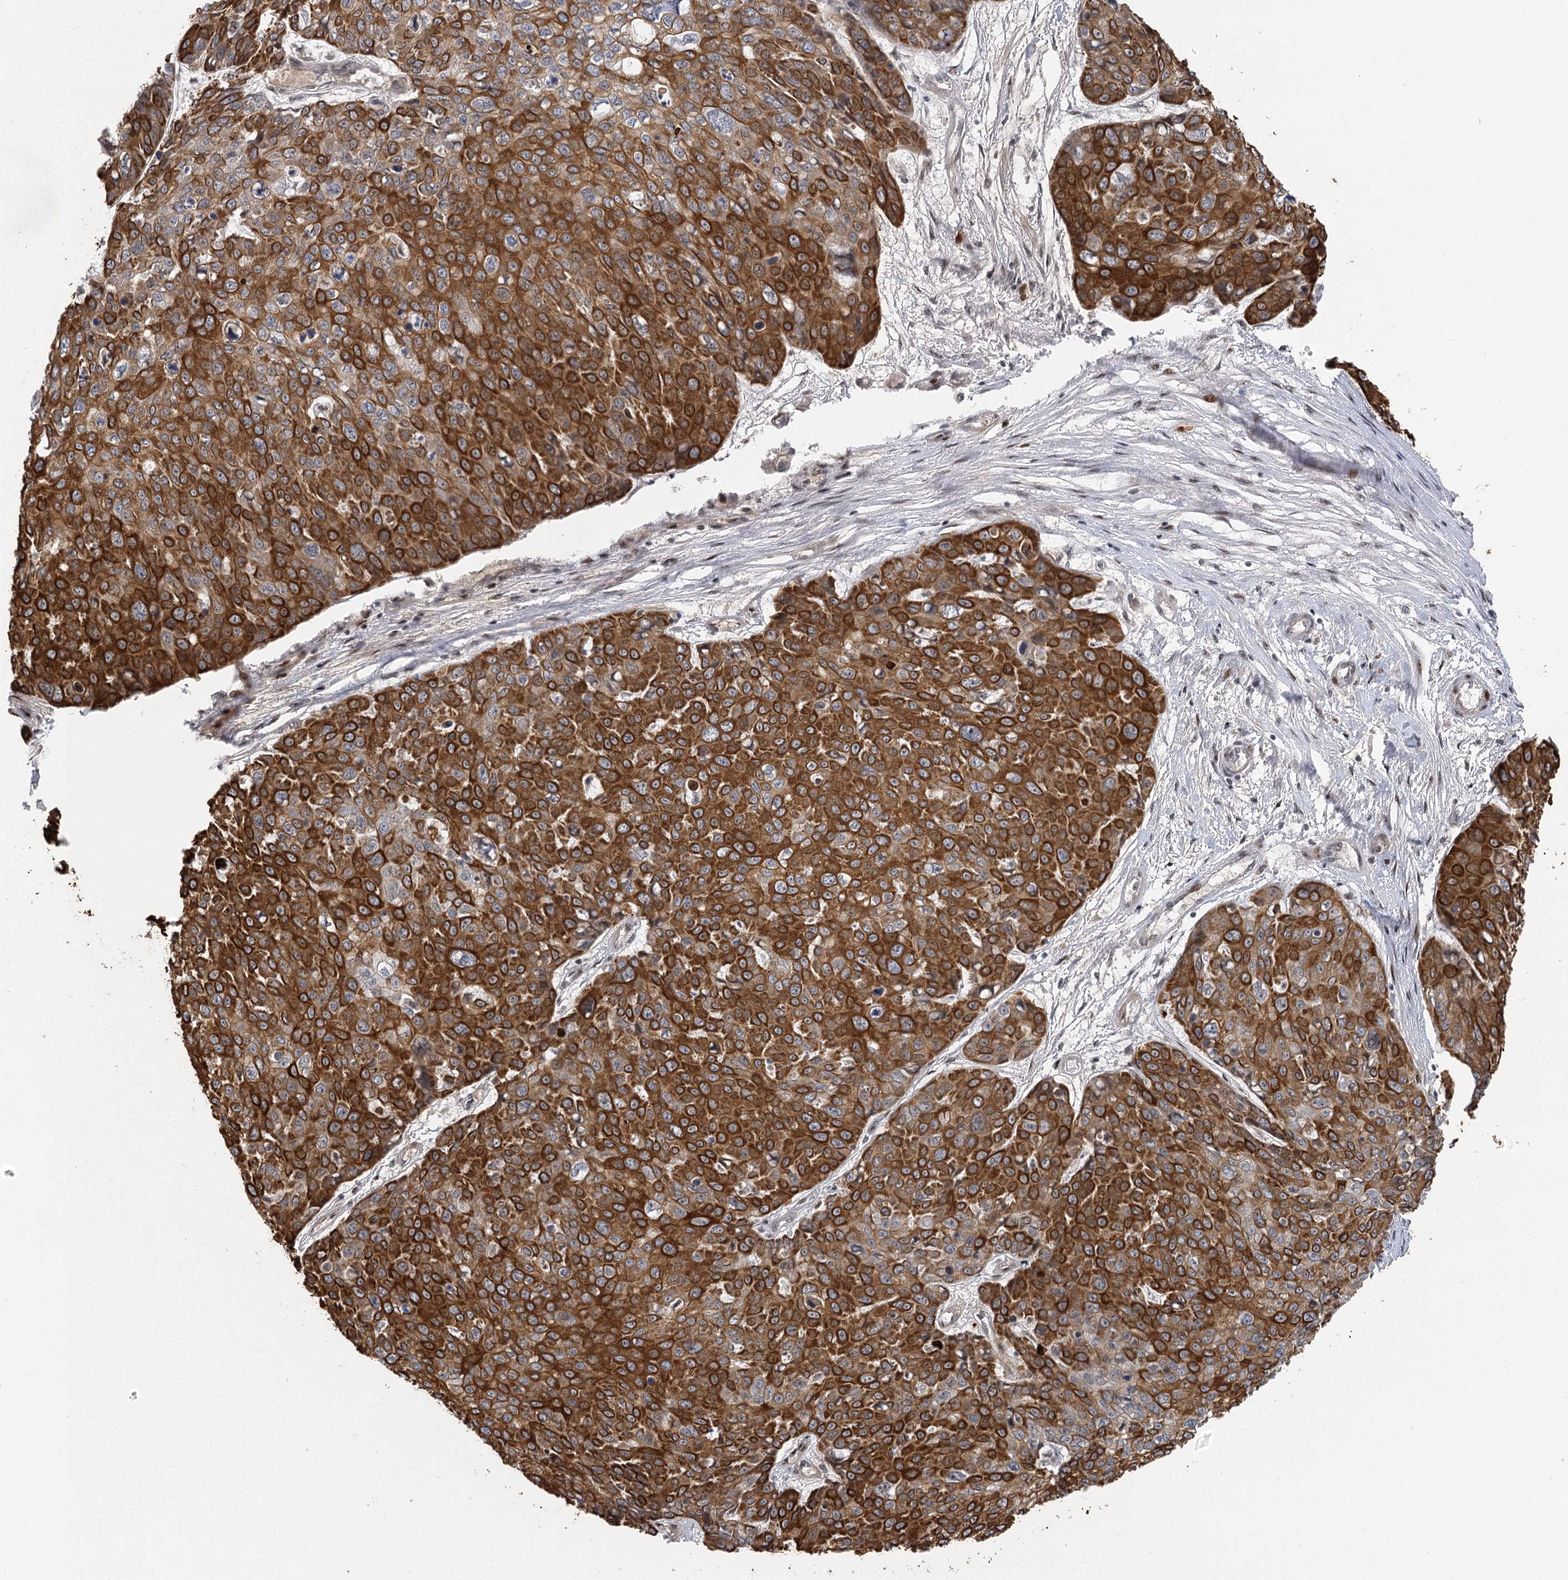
{"staining": {"intensity": "strong", "quantity": ">75%", "location": "cytoplasmic/membranous"}, "tissue": "skin cancer", "cell_type": "Tumor cells", "image_type": "cancer", "snomed": [{"axis": "morphology", "description": "Squamous cell carcinoma, NOS"}, {"axis": "topography", "description": "Skin"}], "caption": "A high-resolution histopathology image shows immunohistochemistry staining of skin squamous cell carcinoma, which reveals strong cytoplasmic/membranous staining in approximately >75% of tumor cells.", "gene": "IL11RA", "patient": {"sex": "male", "age": 71}}